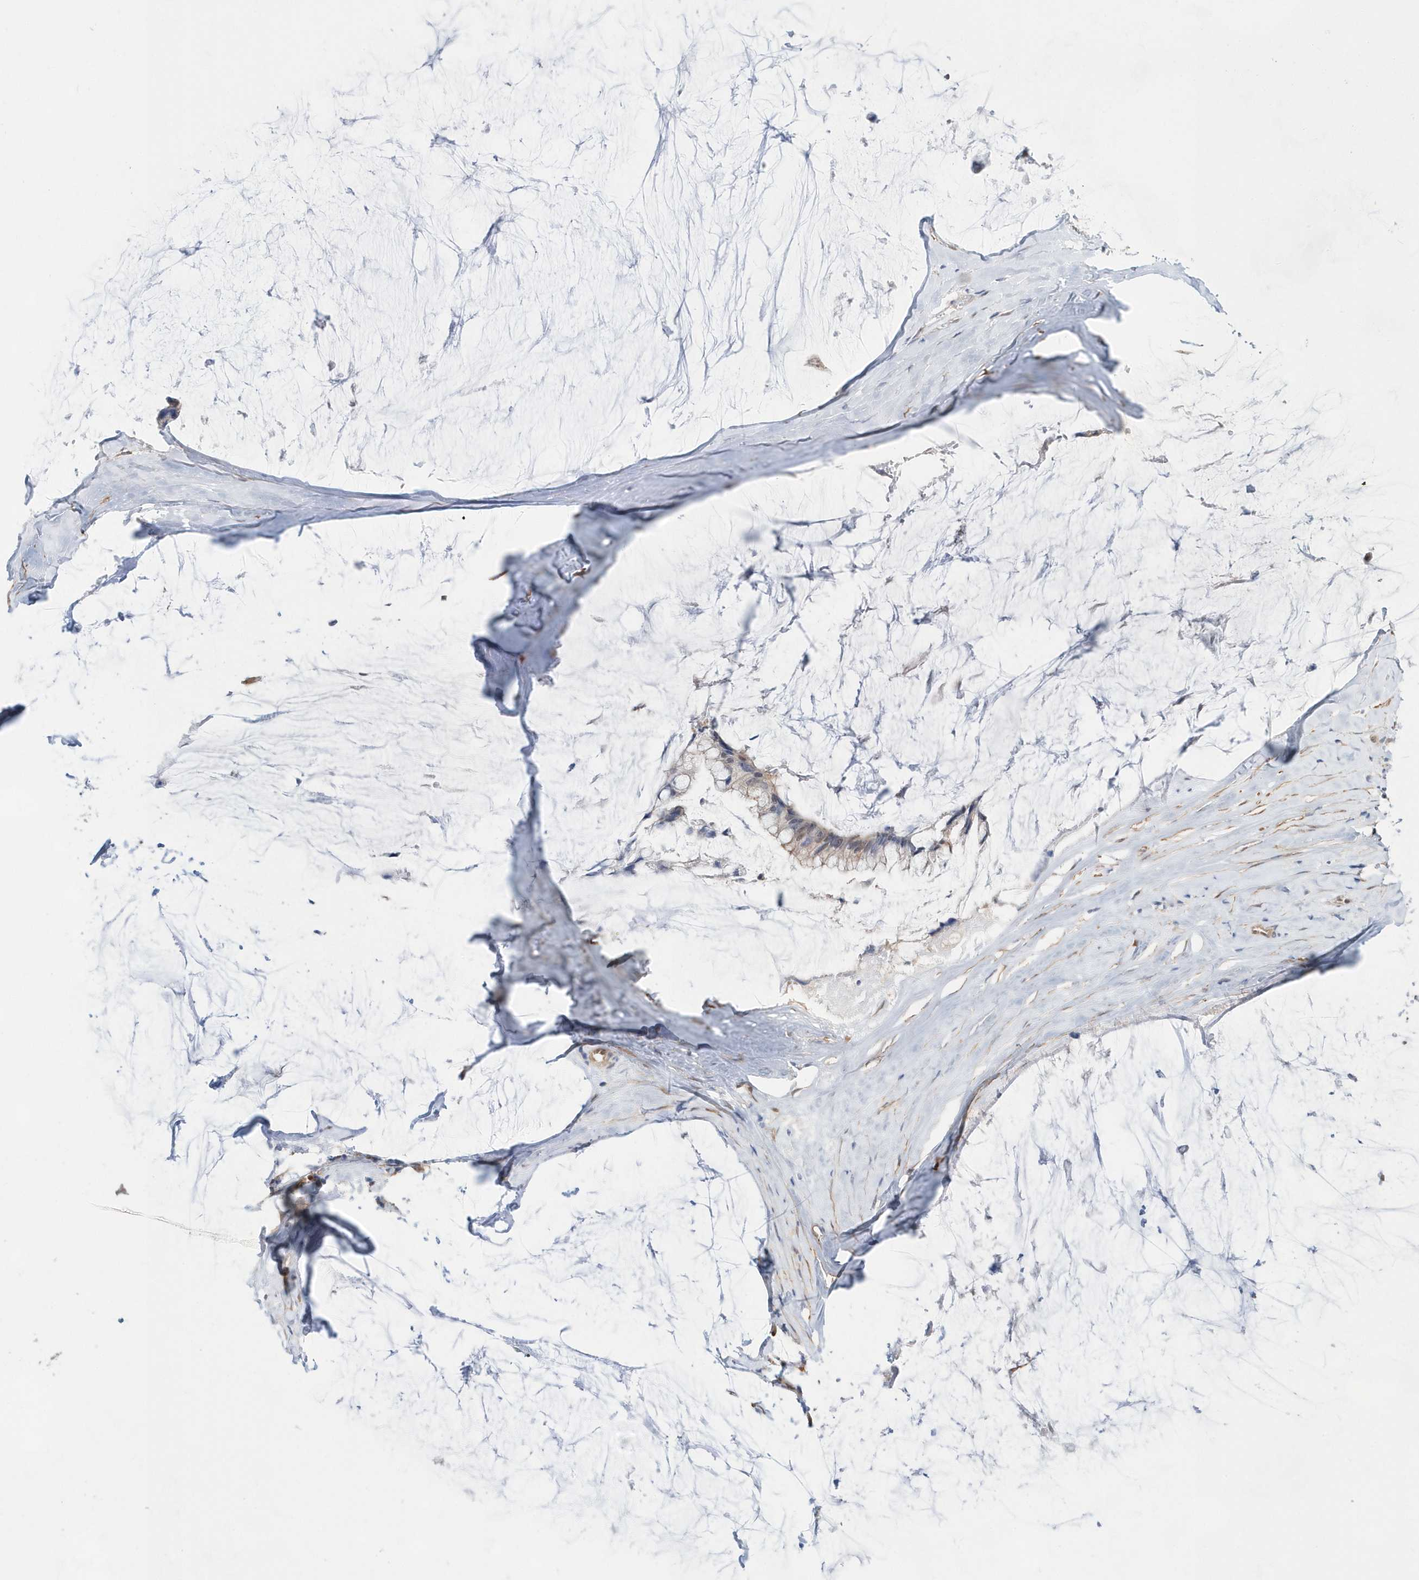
{"staining": {"intensity": "negative", "quantity": "none", "location": "none"}, "tissue": "ovarian cancer", "cell_type": "Tumor cells", "image_type": "cancer", "snomed": [{"axis": "morphology", "description": "Cystadenocarcinoma, mucinous, NOS"}, {"axis": "topography", "description": "Ovary"}], "caption": "Immunohistochemistry (IHC) photomicrograph of ovarian cancer stained for a protein (brown), which demonstrates no expression in tumor cells. (DAB IHC with hematoxylin counter stain).", "gene": "BDH2", "patient": {"sex": "female", "age": 39}}